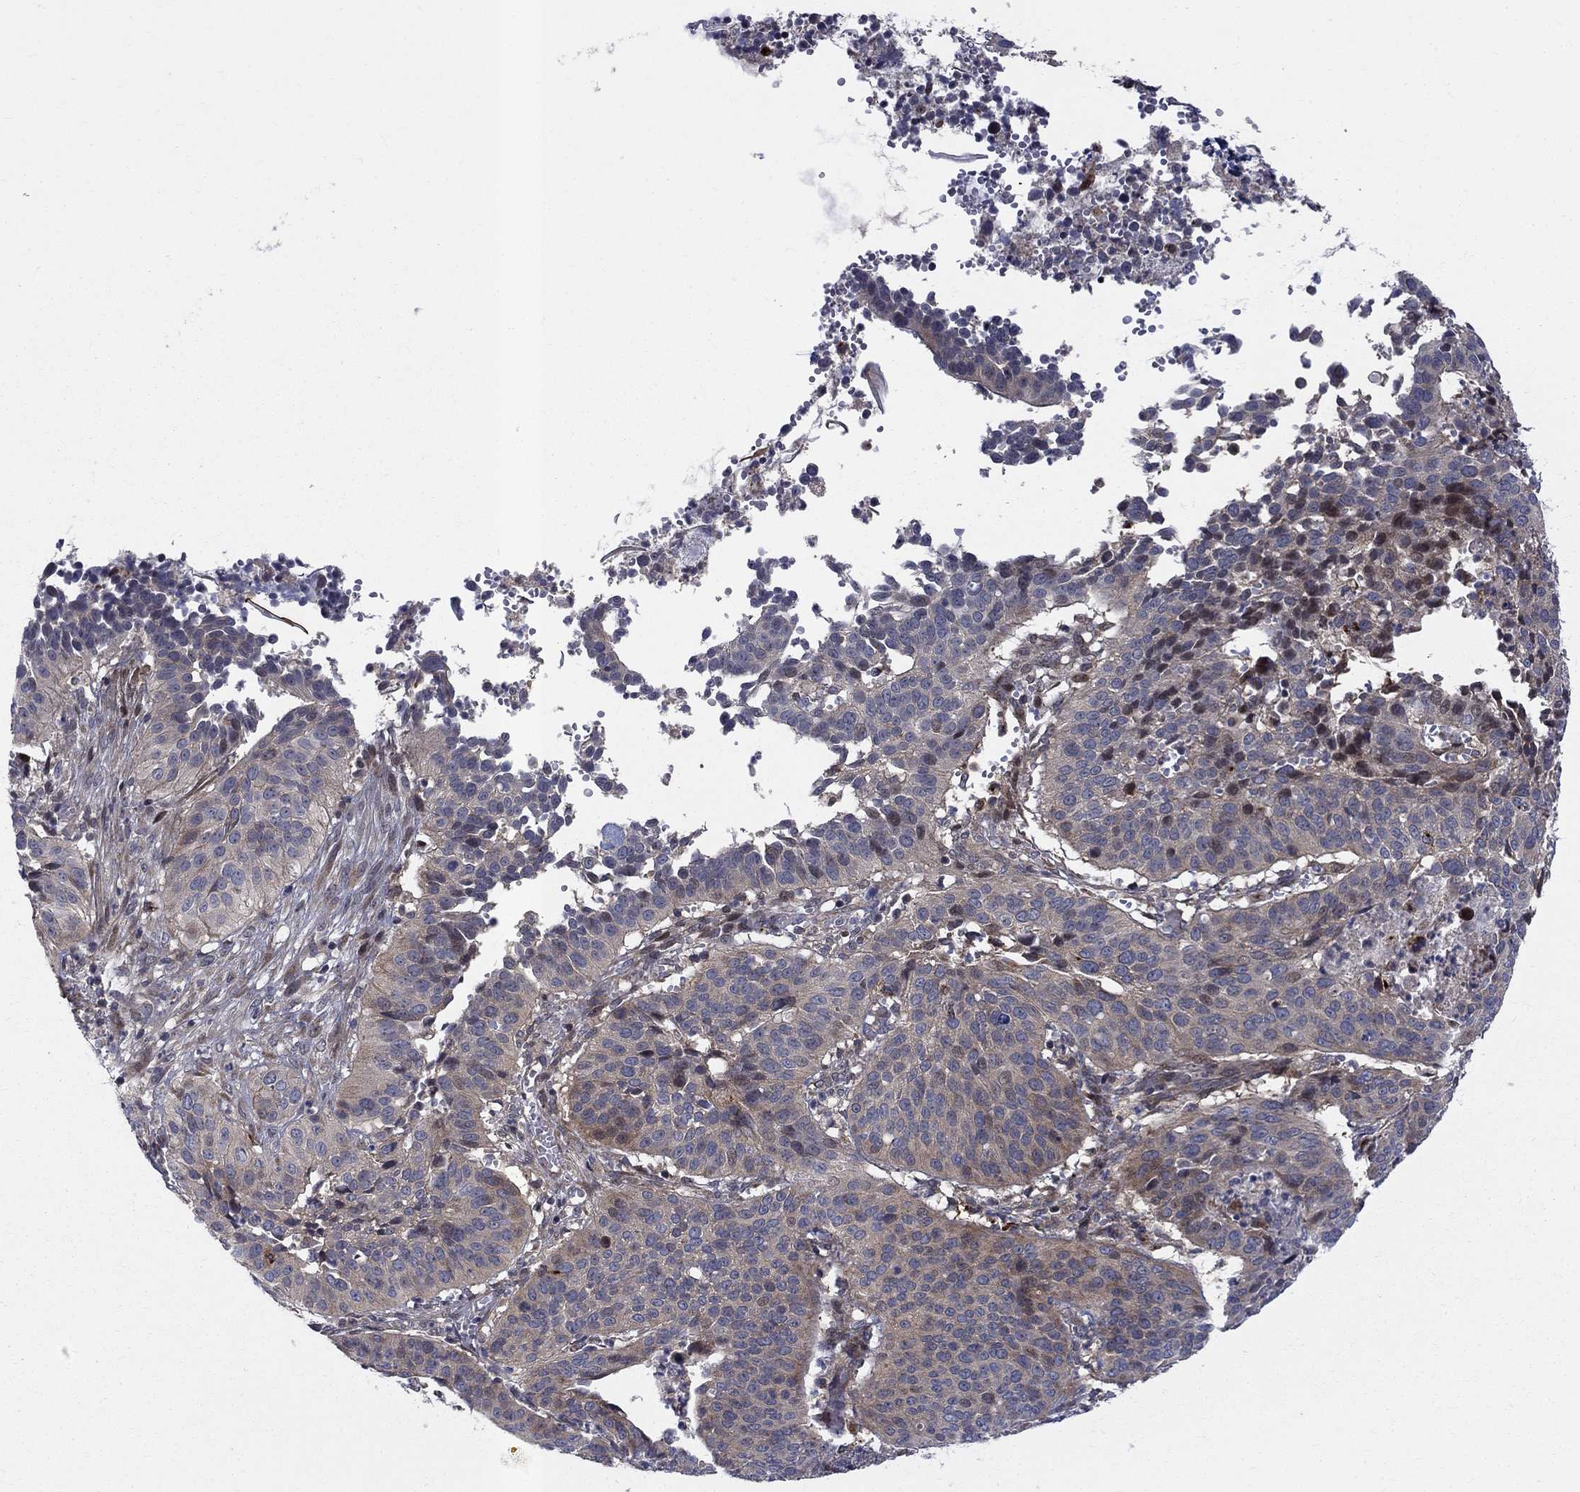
{"staining": {"intensity": "weak", "quantity": "25%-75%", "location": "cytoplasmic/membranous"}, "tissue": "cervical cancer", "cell_type": "Tumor cells", "image_type": "cancer", "snomed": [{"axis": "morphology", "description": "Normal tissue, NOS"}, {"axis": "morphology", "description": "Squamous cell carcinoma, NOS"}, {"axis": "topography", "description": "Cervix"}], "caption": "Cervical cancer (squamous cell carcinoma) was stained to show a protein in brown. There is low levels of weak cytoplasmic/membranous expression in about 25%-75% of tumor cells.", "gene": "WDR19", "patient": {"sex": "female", "age": 39}}